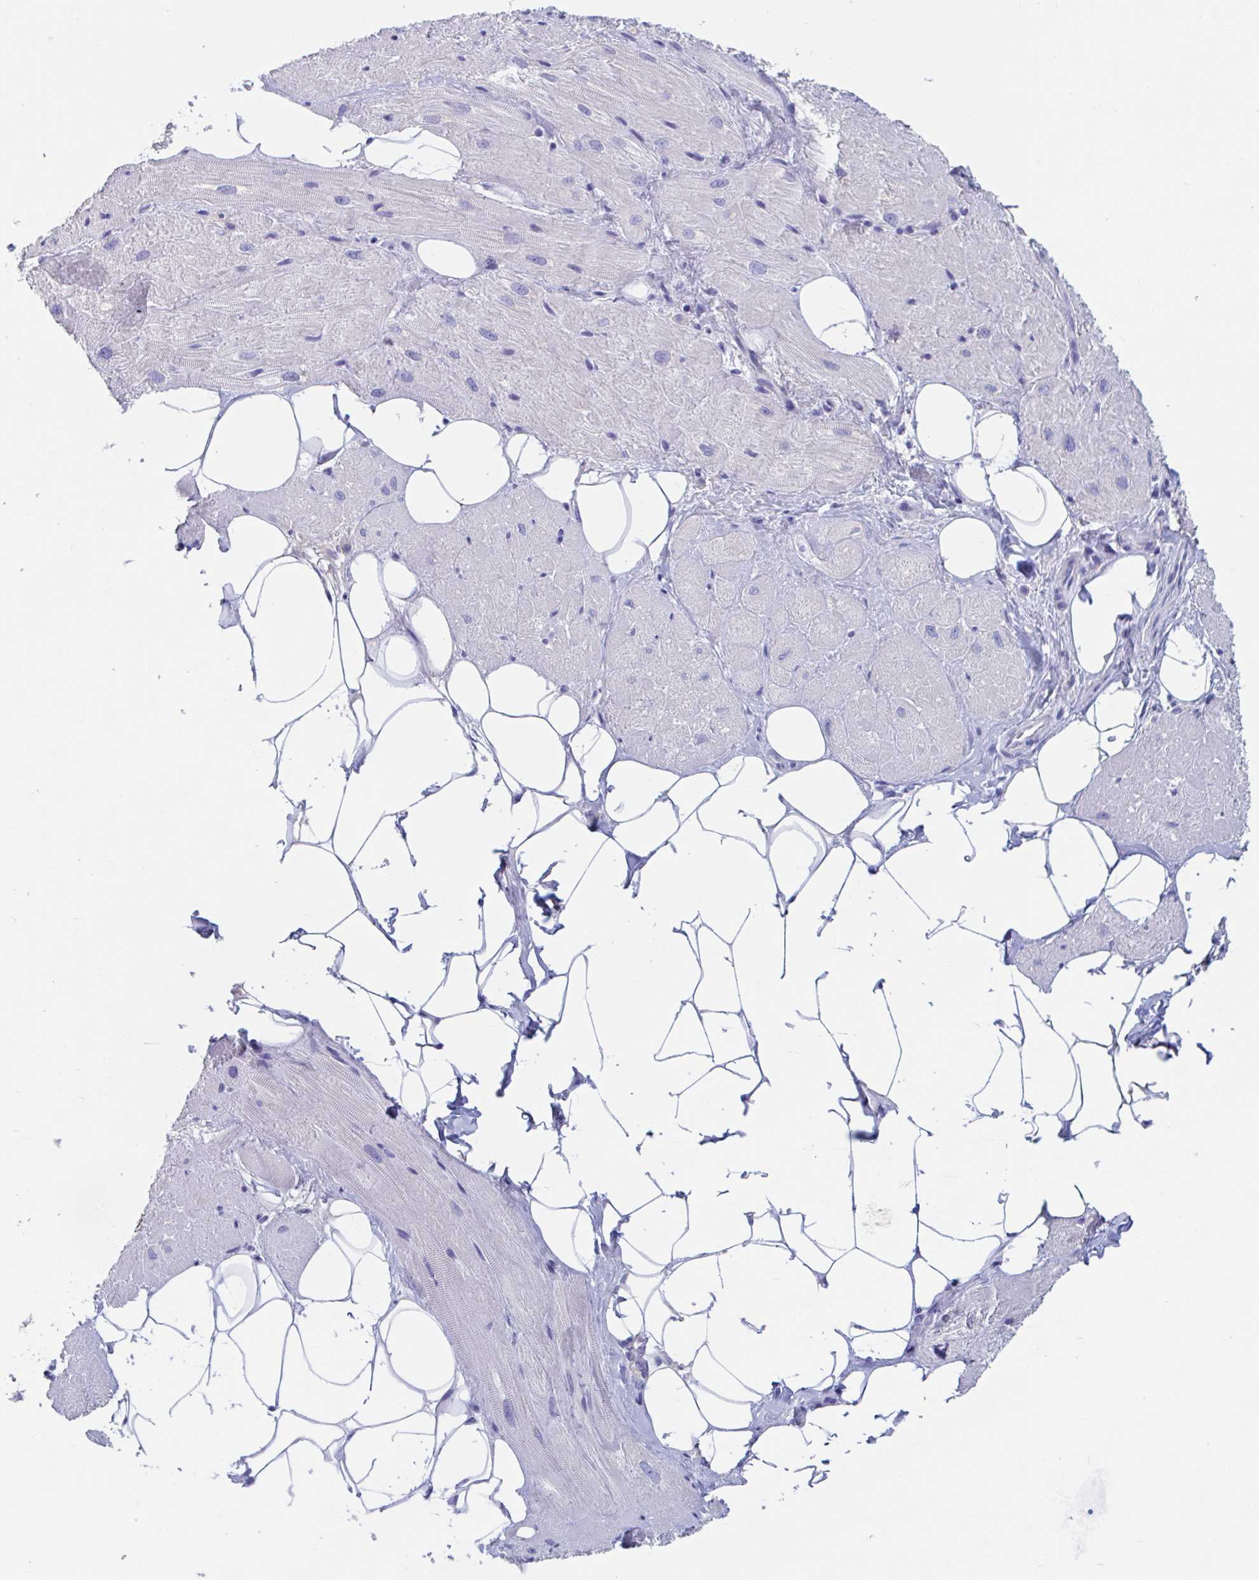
{"staining": {"intensity": "moderate", "quantity": "<25%", "location": "cytoplasmic/membranous"}, "tissue": "heart muscle", "cell_type": "Cardiomyocytes", "image_type": "normal", "snomed": [{"axis": "morphology", "description": "Normal tissue, NOS"}, {"axis": "topography", "description": "Heart"}], "caption": "This histopathology image displays immunohistochemistry (IHC) staining of benign heart muscle, with low moderate cytoplasmic/membranous expression in about <25% of cardiomyocytes.", "gene": "ZNHIT2", "patient": {"sex": "male", "age": 62}}